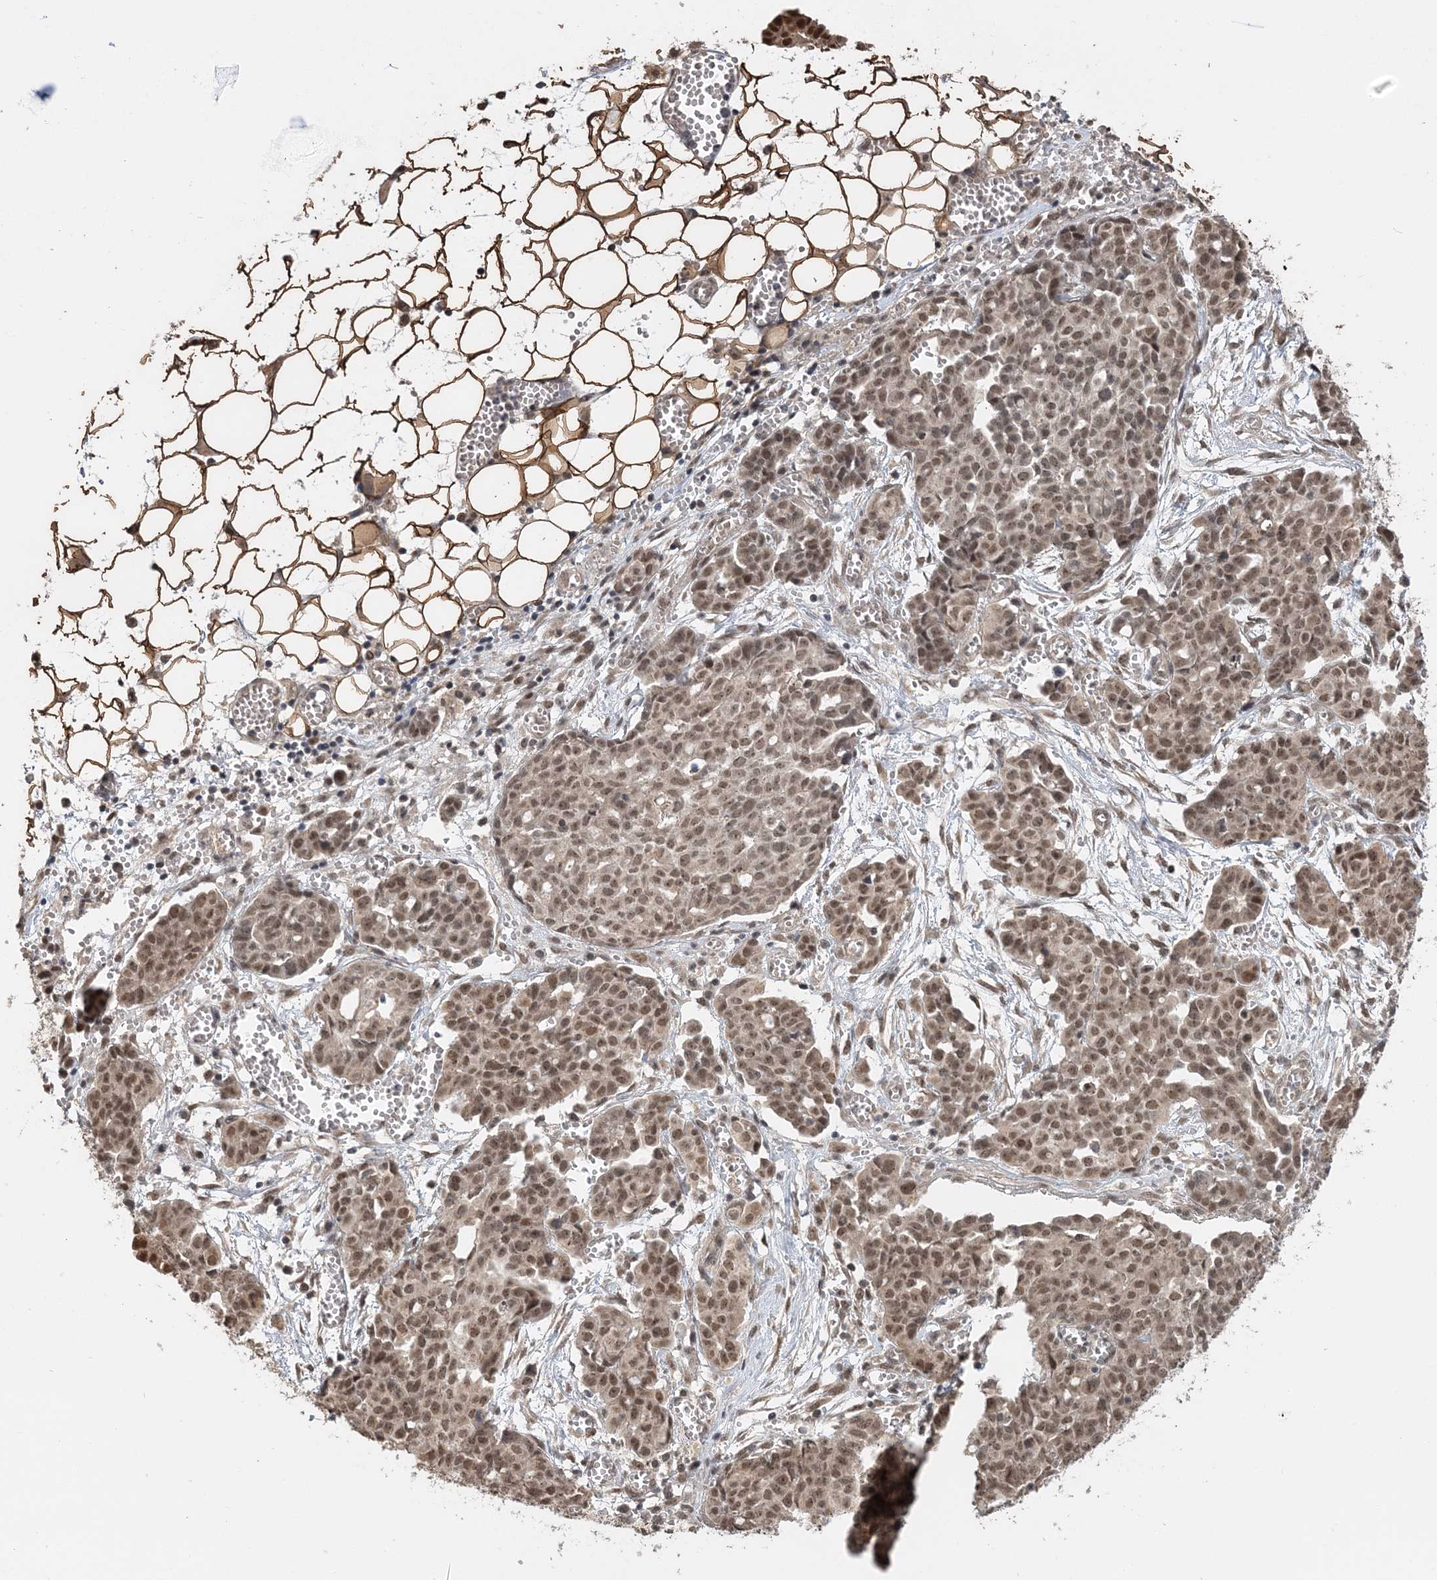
{"staining": {"intensity": "moderate", "quantity": ">75%", "location": "nuclear"}, "tissue": "ovarian cancer", "cell_type": "Tumor cells", "image_type": "cancer", "snomed": [{"axis": "morphology", "description": "Cystadenocarcinoma, serous, NOS"}, {"axis": "topography", "description": "Soft tissue"}, {"axis": "topography", "description": "Ovary"}], "caption": "Immunohistochemical staining of human ovarian serous cystadenocarcinoma displays medium levels of moderate nuclear expression in about >75% of tumor cells. Immunohistochemistry (ihc) stains the protein in brown and the nuclei are stained blue.", "gene": "TSHZ2", "patient": {"sex": "female", "age": 57}}